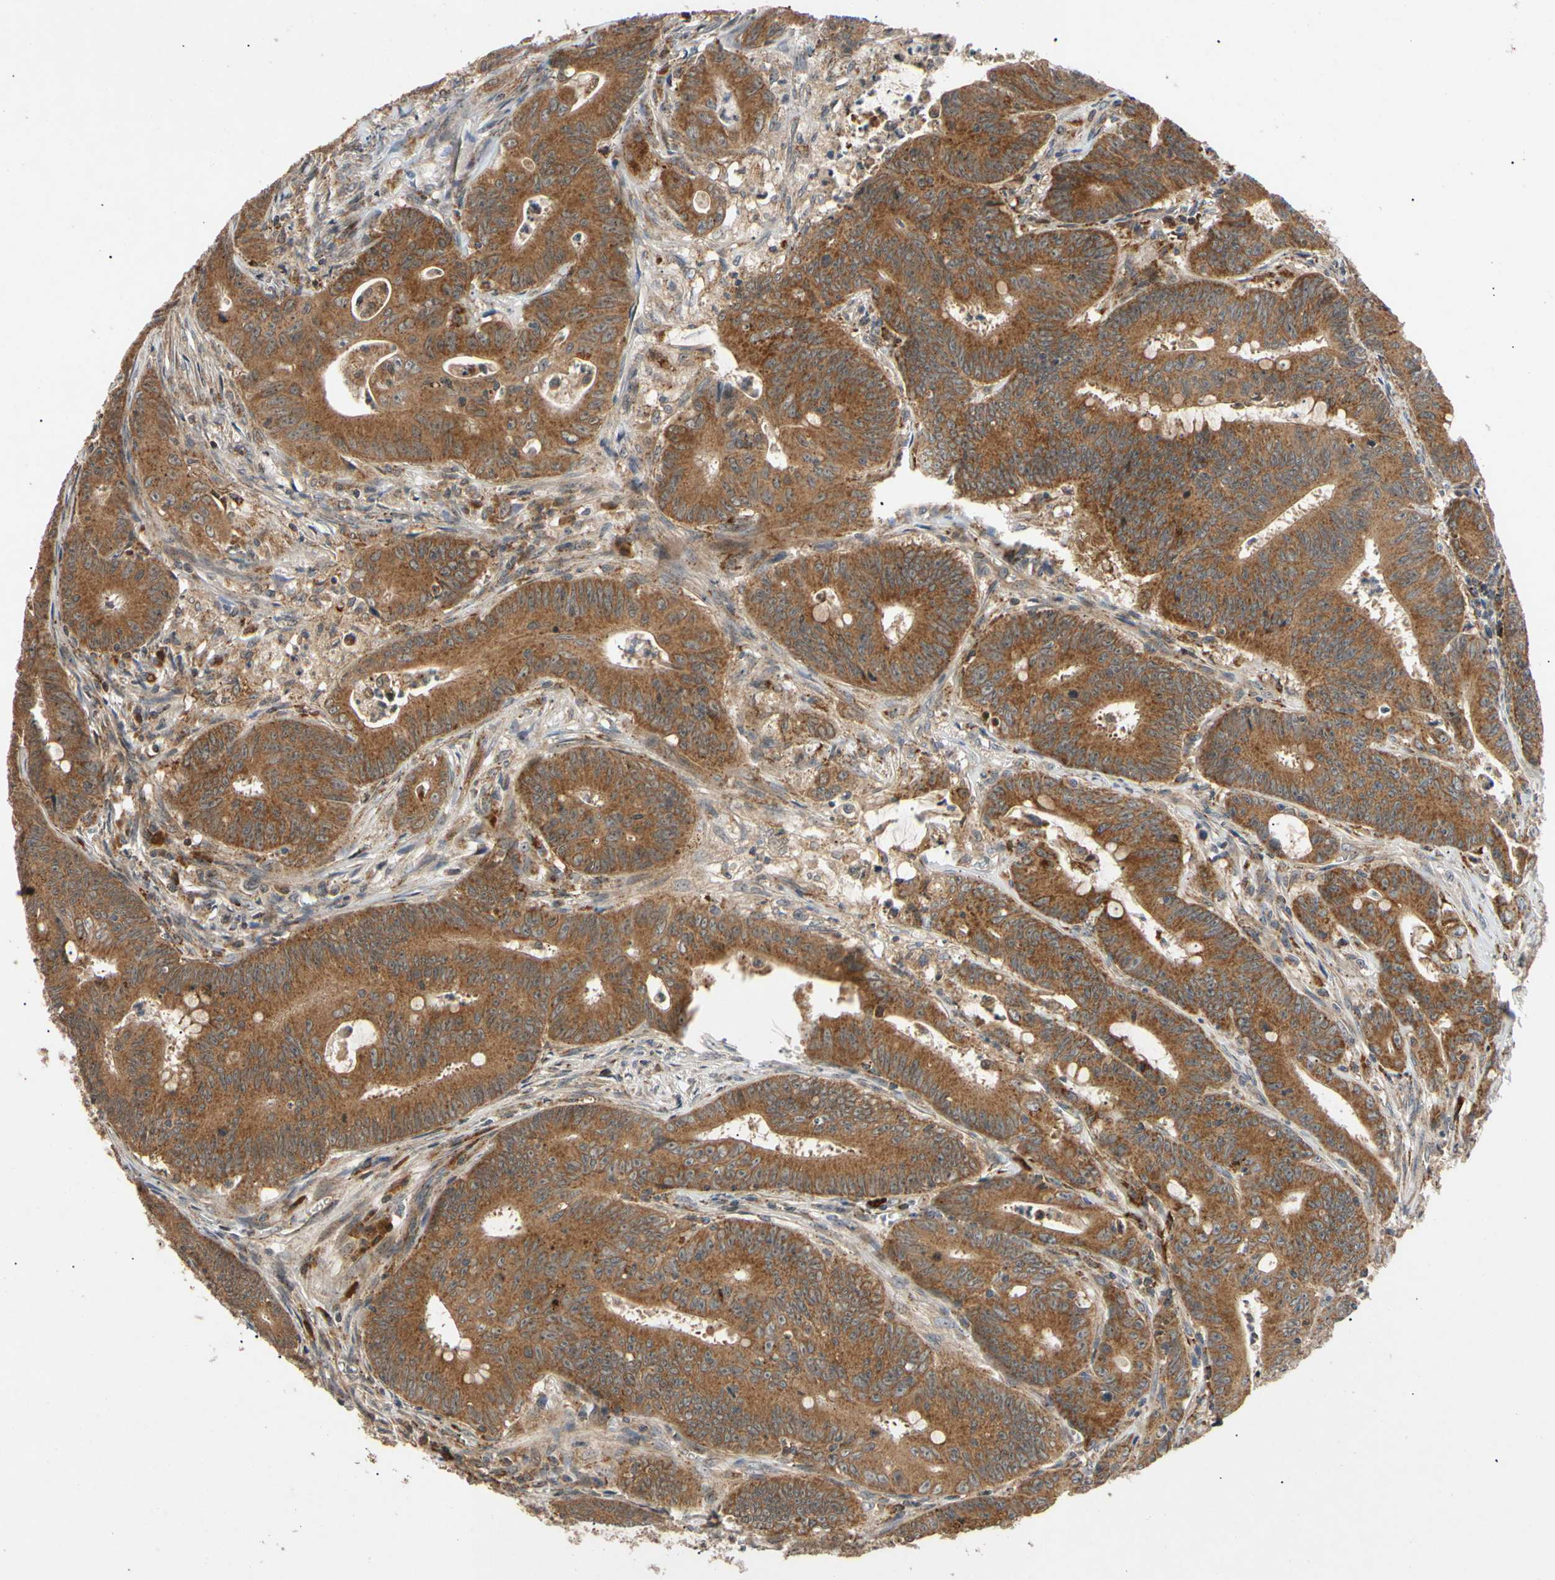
{"staining": {"intensity": "strong", "quantity": ">75%", "location": "cytoplasmic/membranous"}, "tissue": "colorectal cancer", "cell_type": "Tumor cells", "image_type": "cancer", "snomed": [{"axis": "morphology", "description": "Adenocarcinoma, NOS"}, {"axis": "topography", "description": "Colon"}], "caption": "Colorectal cancer (adenocarcinoma) tissue displays strong cytoplasmic/membranous staining in about >75% of tumor cells", "gene": "MRPS22", "patient": {"sex": "male", "age": 45}}